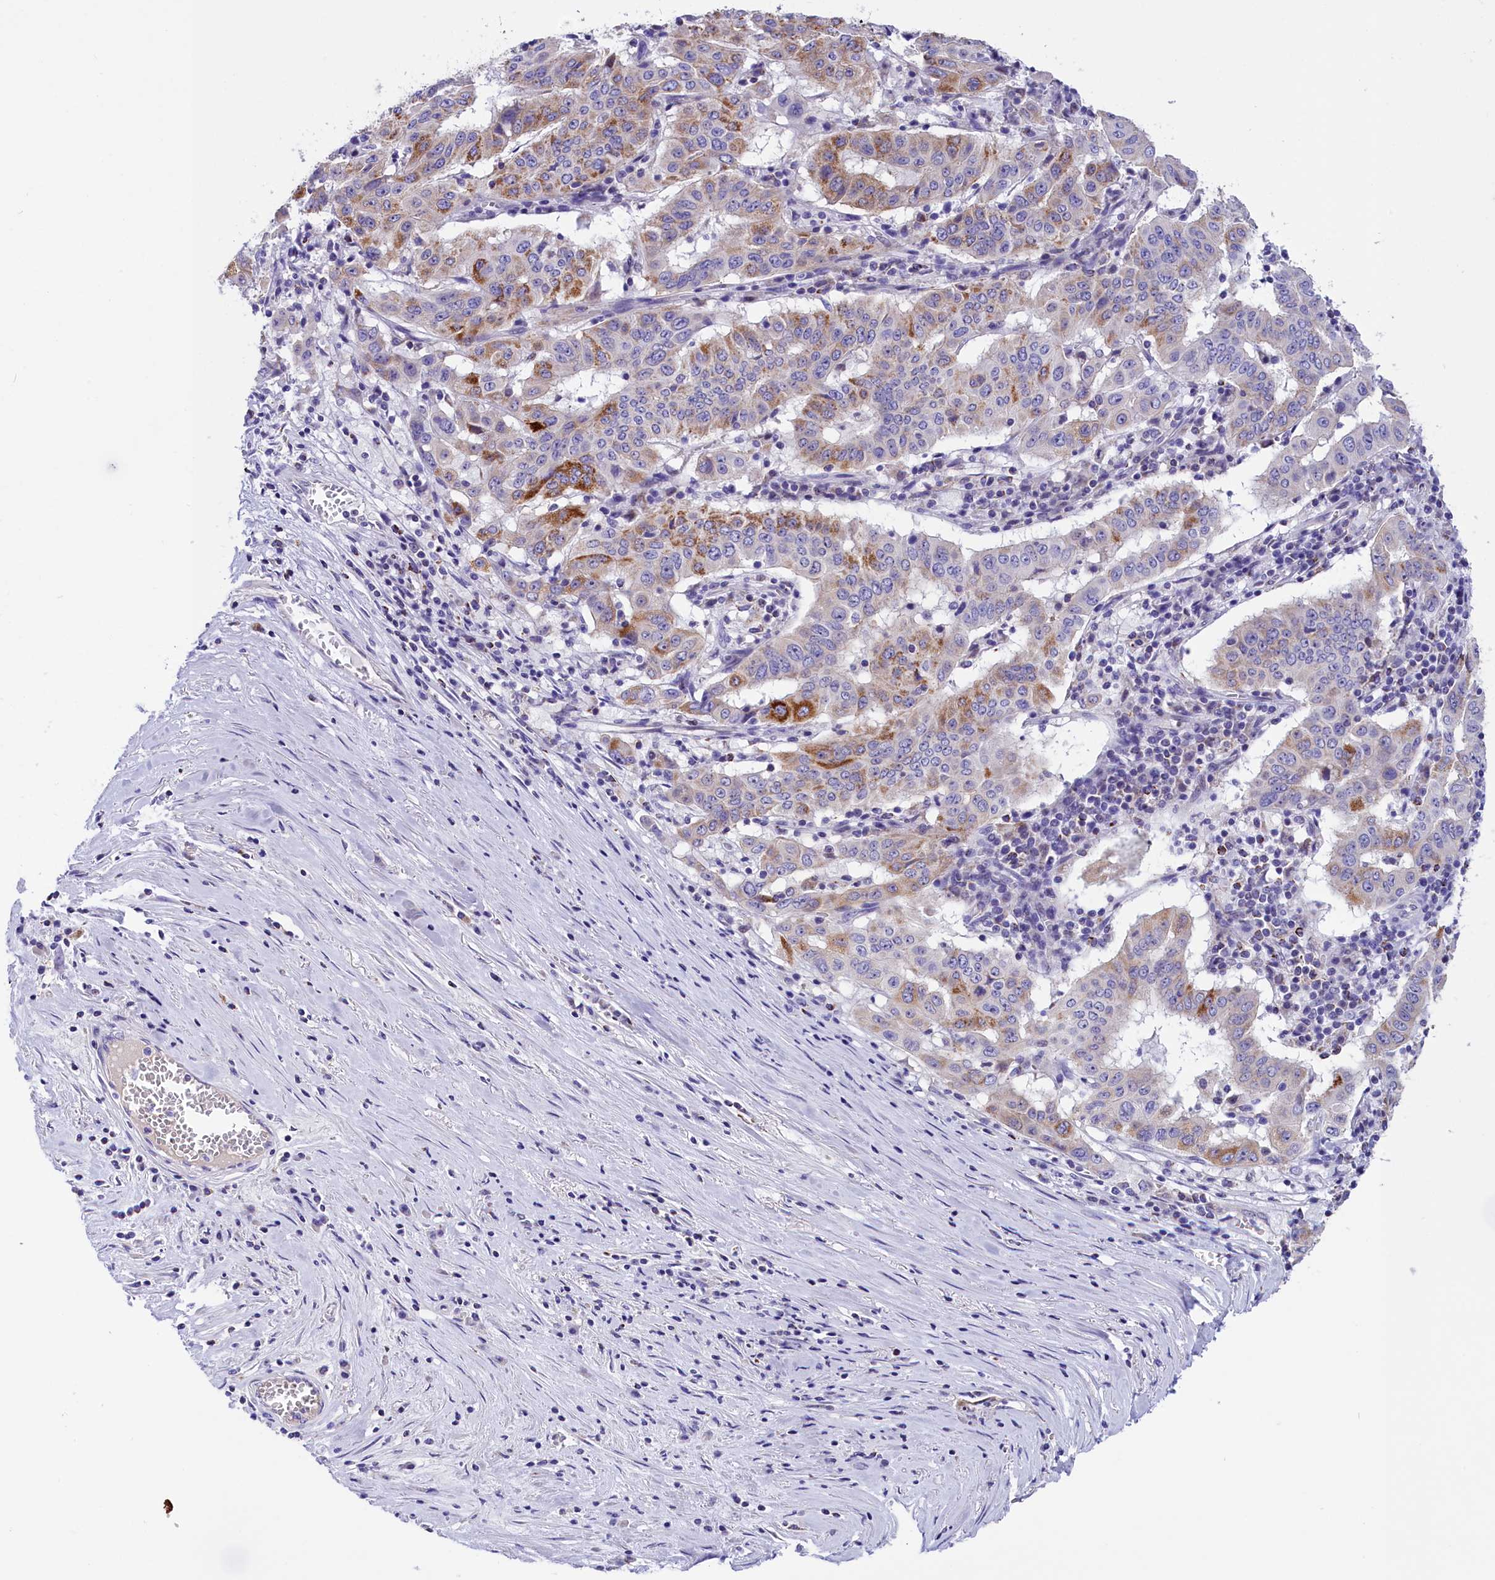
{"staining": {"intensity": "moderate", "quantity": "25%-75%", "location": "cytoplasmic/membranous"}, "tissue": "pancreatic cancer", "cell_type": "Tumor cells", "image_type": "cancer", "snomed": [{"axis": "morphology", "description": "Adenocarcinoma, NOS"}, {"axis": "topography", "description": "Pancreas"}], "caption": "Immunohistochemistry (IHC) micrograph of neoplastic tissue: pancreatic adenocarcinoma stained using IHC demonstrates medium levels of moderate protein expression localized specifically in the cytoplasmic/membranous of tumor cells, appearing as a cytoplasmic/membranous brown color.", "gene": "ABAT", "patient": {"sex": "male", "age": 63}}